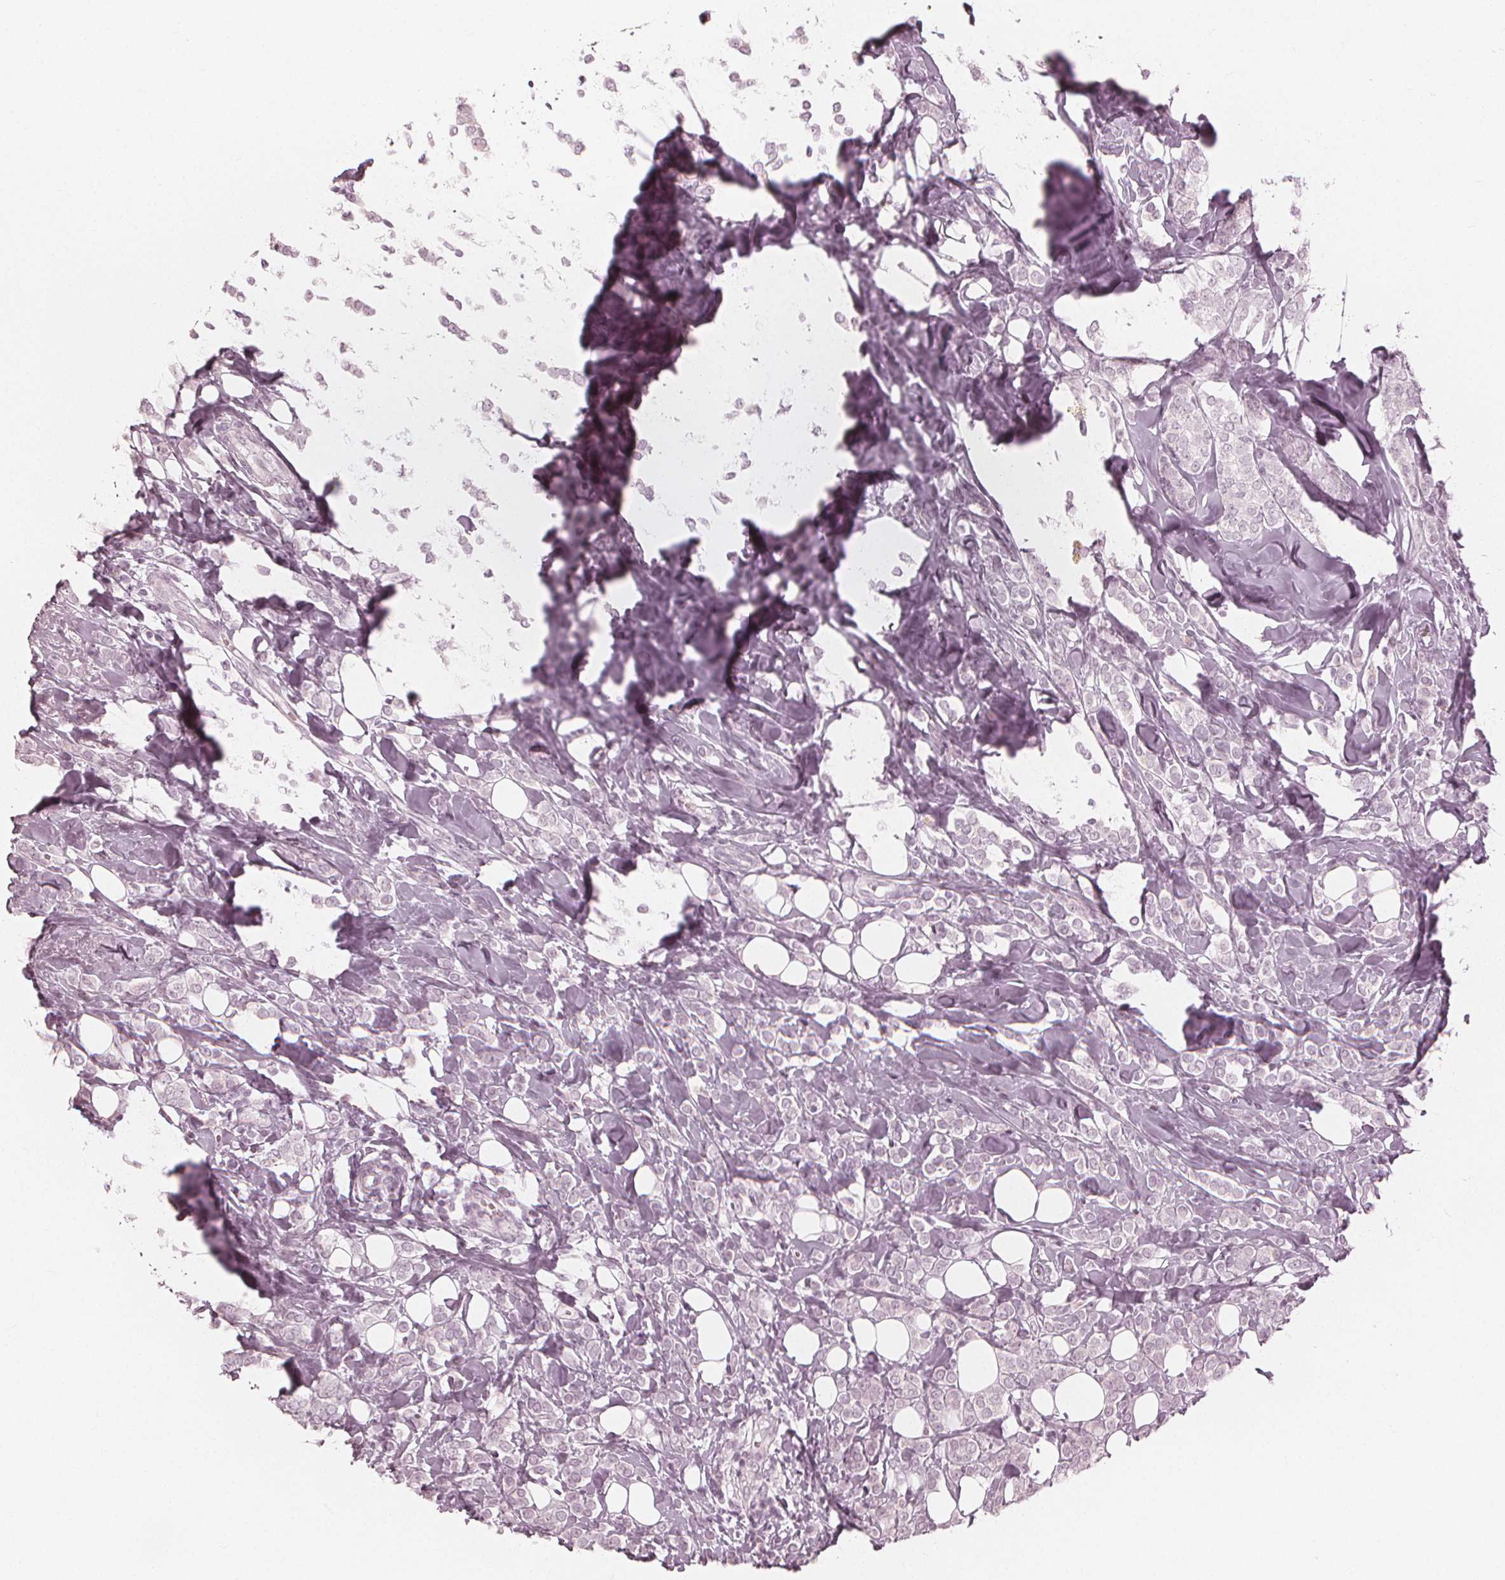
{"staining": {"intensity": "negative", "quantity": "none", "location": "none"}, "tissue": "breast cancer", "cell_type": "Tumor cells", "image_type": "cancer", "snomed": [{"axis": "morphology", "description": "Lobular carcinoma"}, {"axis": "topography", "description": "Breast"}], "caption": "Photomicrograph shows no protein expression in tumor cells of lobular carcinoma (breast) tissue.", "gene": "PAEP", "patient": {"sex": "female", "age": 49}}